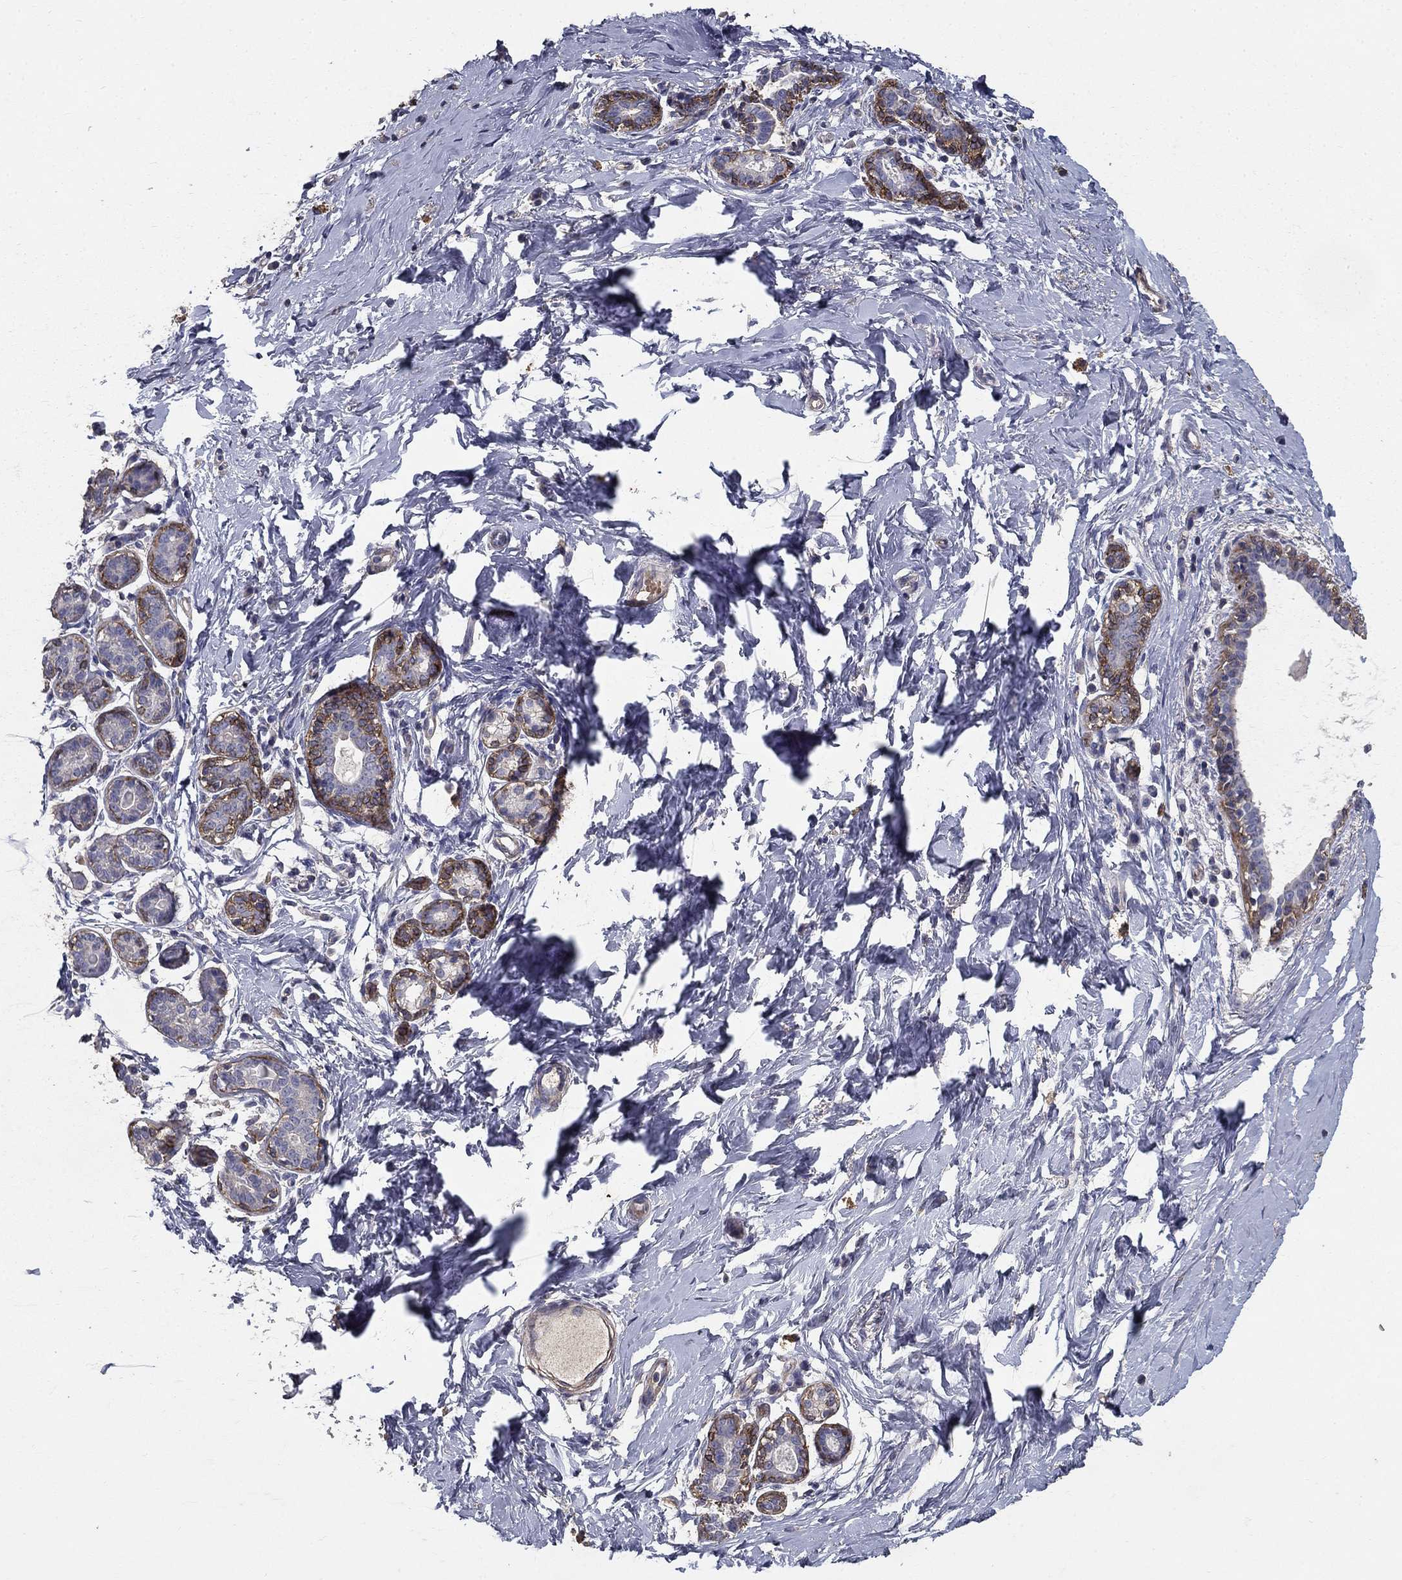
{"staining": {"intensity": "negative", "quantity": "none", "location": "none"}, "tissue": "breast", "cell_type": "Adipocytes", "image_type": "normal", "snomed": [{"axis": "morphology", "description": "Normal tissue, NOS"}, {"axis": "topography", "description": "Breast"}], "caption": "Adipocytes show no significant protein expression in benign breast. (DAB (3,3'-diaminobenzidine) immunohistochemistry (IHC), high magnification).", "gene": "MPP2", "patient": {"sex": "female", "age": 37}}